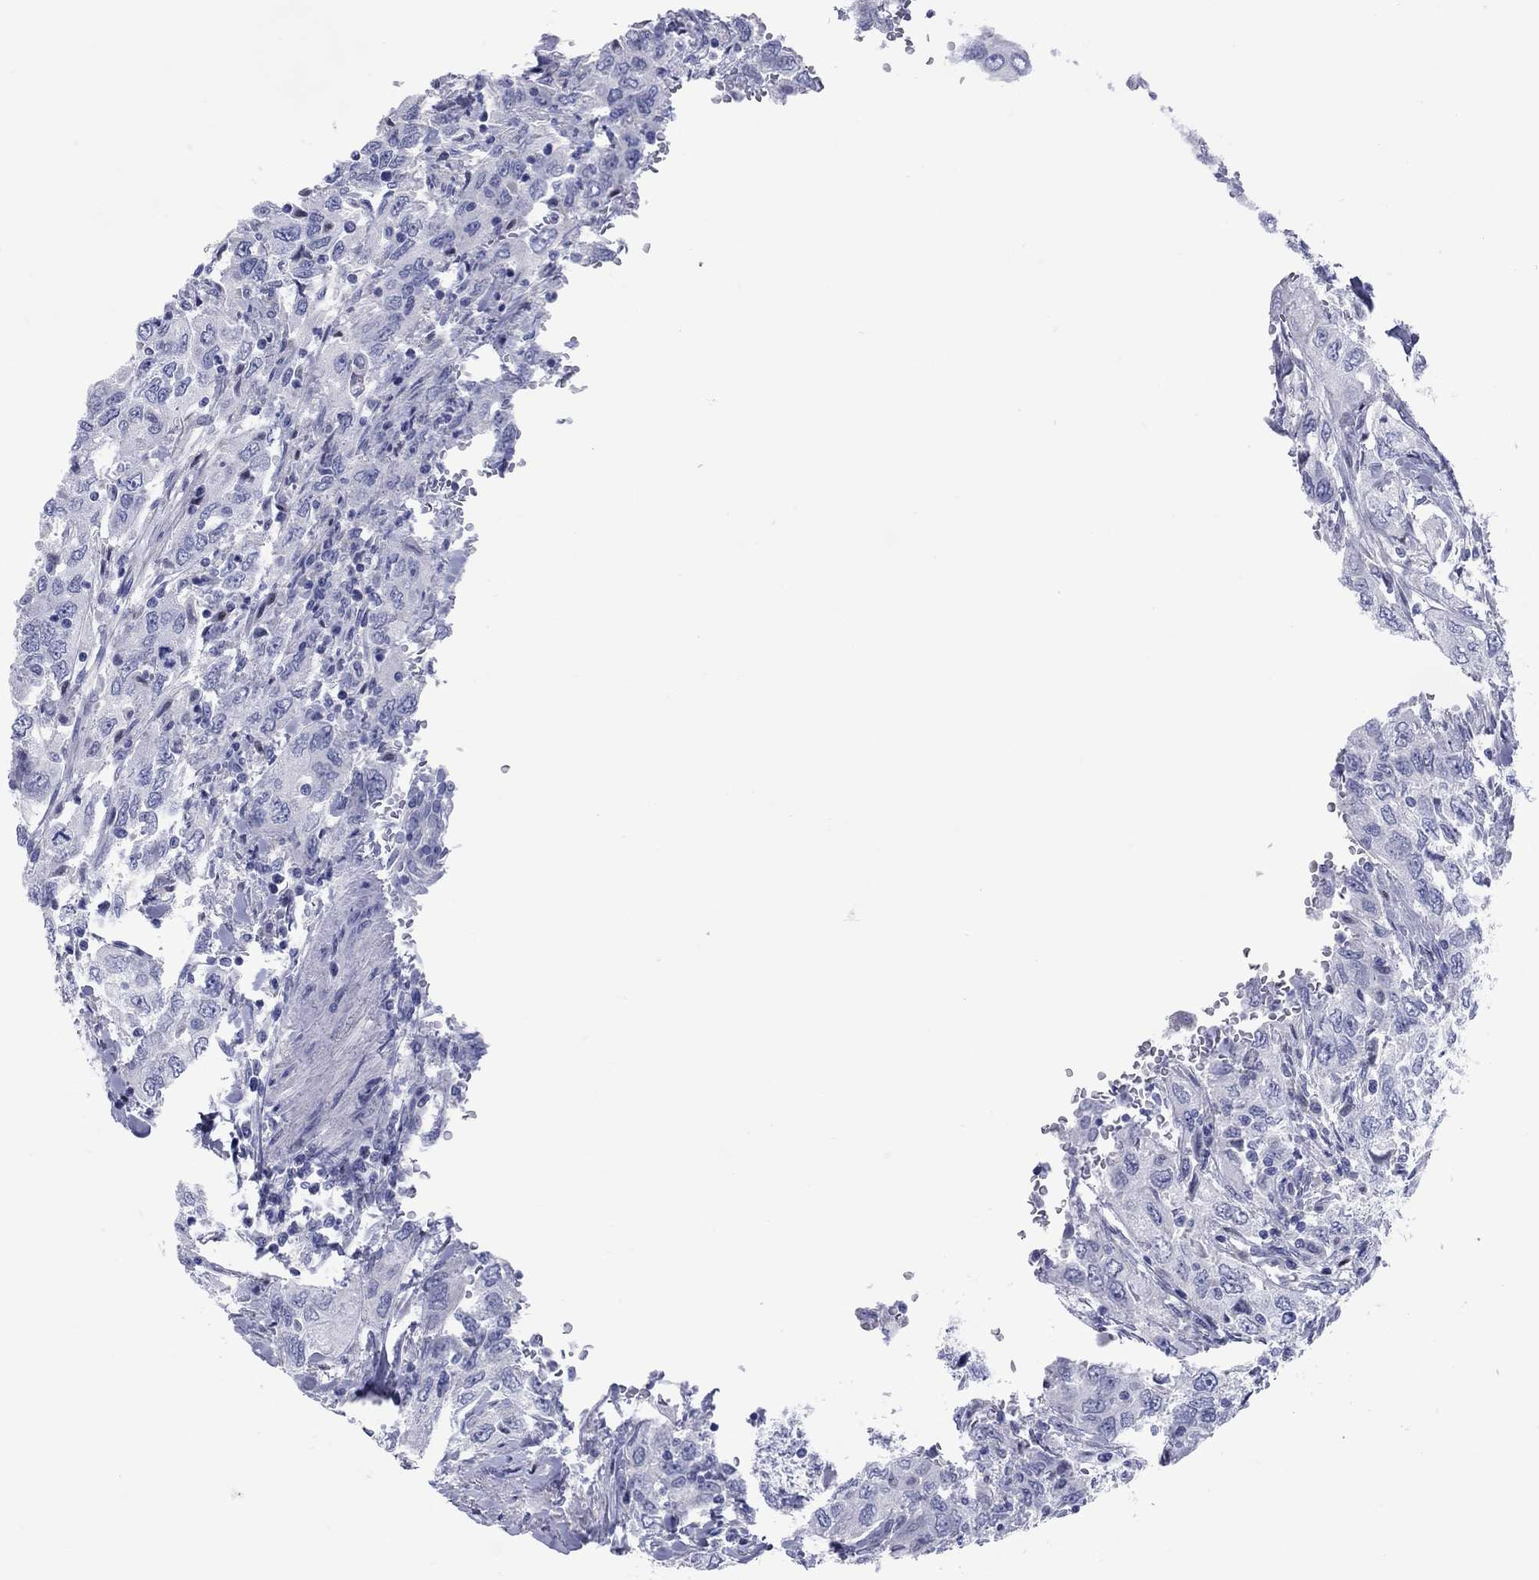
{"staining": {"intensity": "negative", "quantity": "none", "location": "none"}, "tissue": "urothelial cancer", "cell_type": "Tumor cells", "image_type": "cancer", "snomed": [{"axis": "morphology", "description": "Urothelial carcinoma, High grade"}, {"axis": "topography", "description": "Urinary bladder"}], "caption": "Urothelial carcinoma (high-grade) stained for a protein using immunohistochemistry shows no positivity tumor cells.", "gene": "CCNA1", "patient": {"sex": "male", "age": 76}}